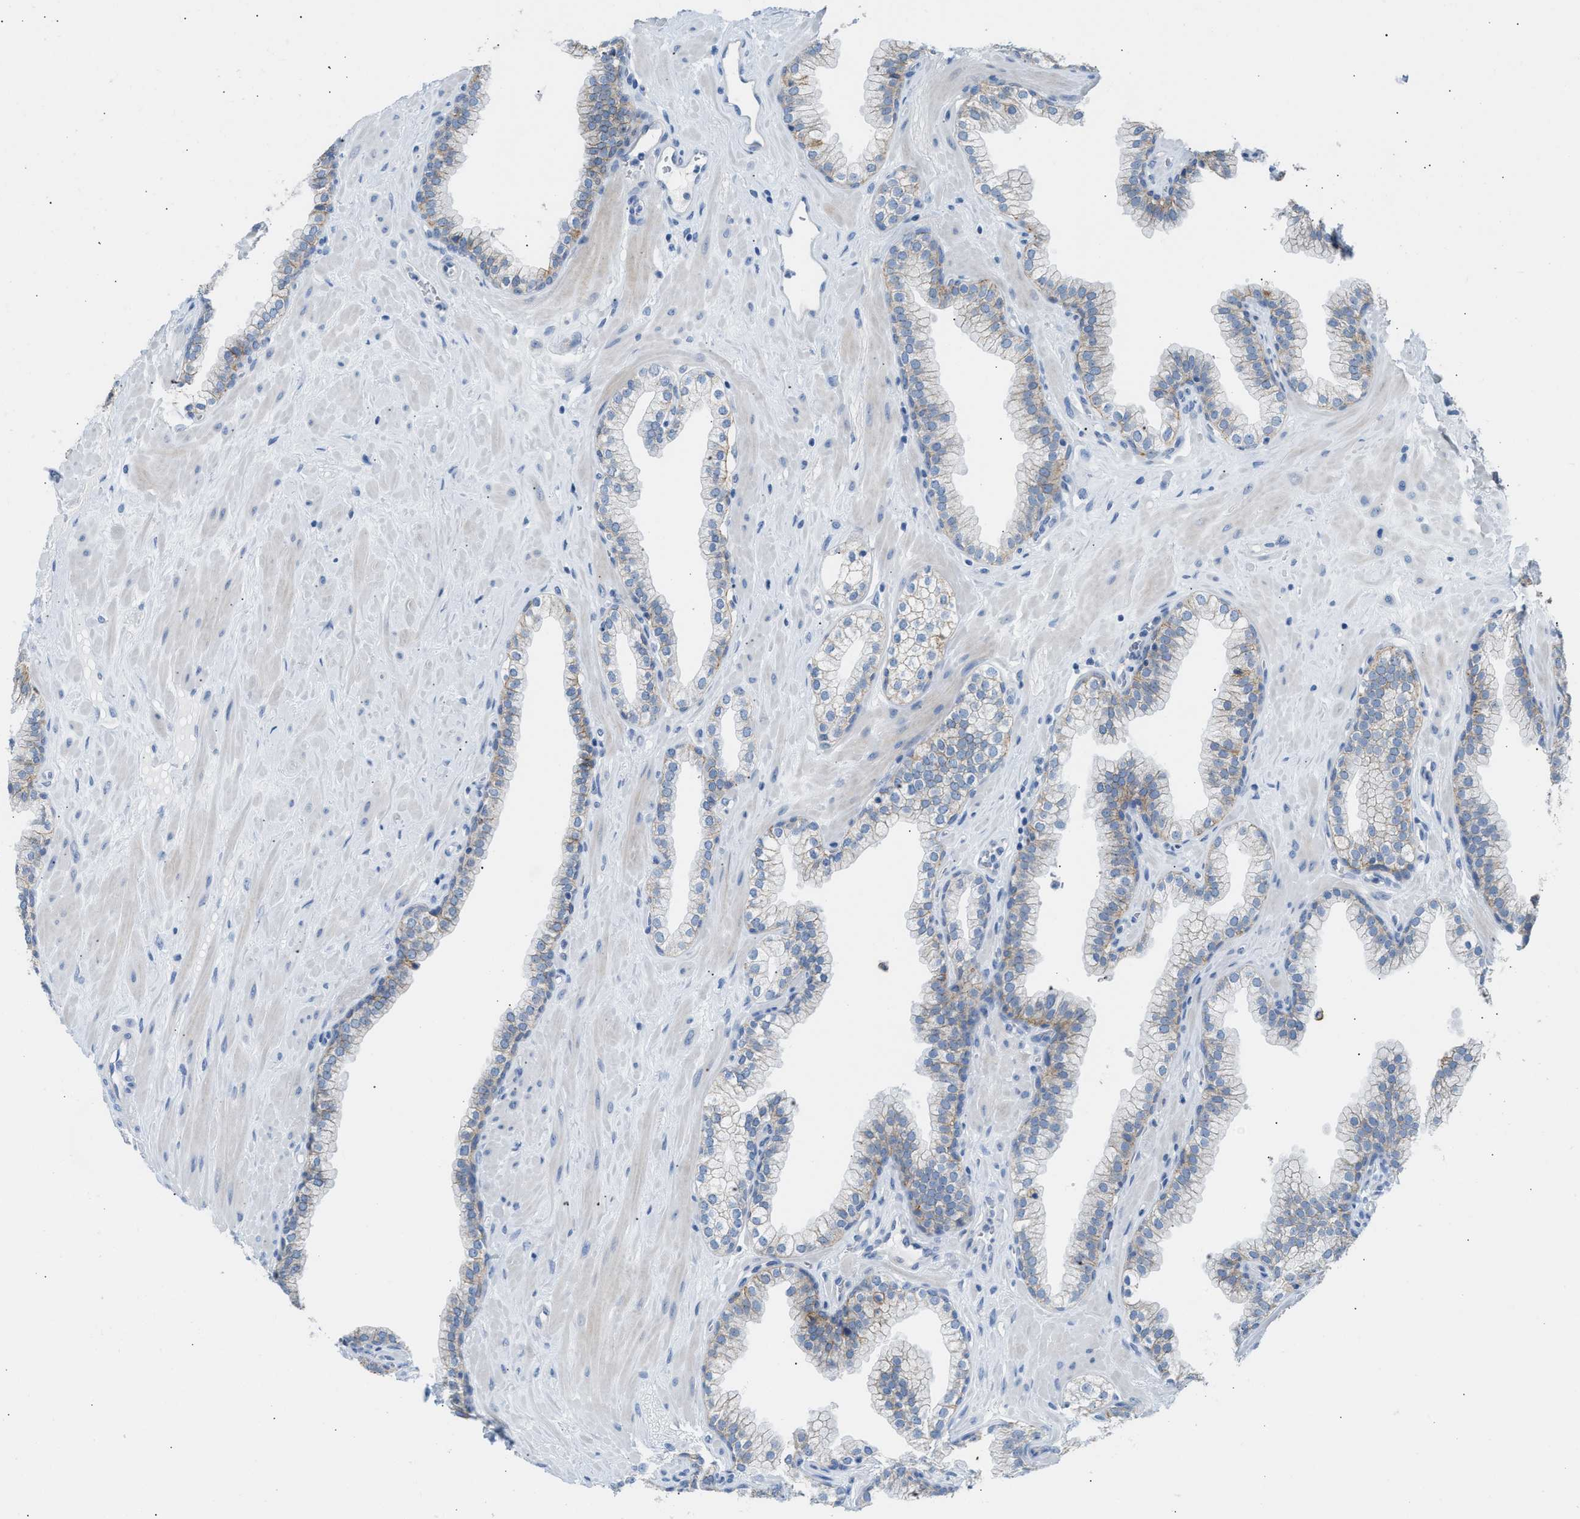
{"staining": {"intensity": "weak", "quantity": "25%-75%", "location": "cytoplasmic/membranous"}, "tissue": "prostate", "cell_type": "Glandular cells", "image_type": "normal", "snomed": [{"axis": "morphology", "description": "Normal tissue, NOS"}, {"axis": "morphology", "description": "Urothelial carcinoma, Low grade"}, {"axis": "topography", "description": "Urinary bladder"}, {"axis": "topography", "description": "Prostate"}], "caption": "A brown stain labels weak cytoplasmic/membranous expression of a protein in glandular cells of normal prostate.", "gene": "ERBB2", "patient": {"sex": "male", "age": 60}}